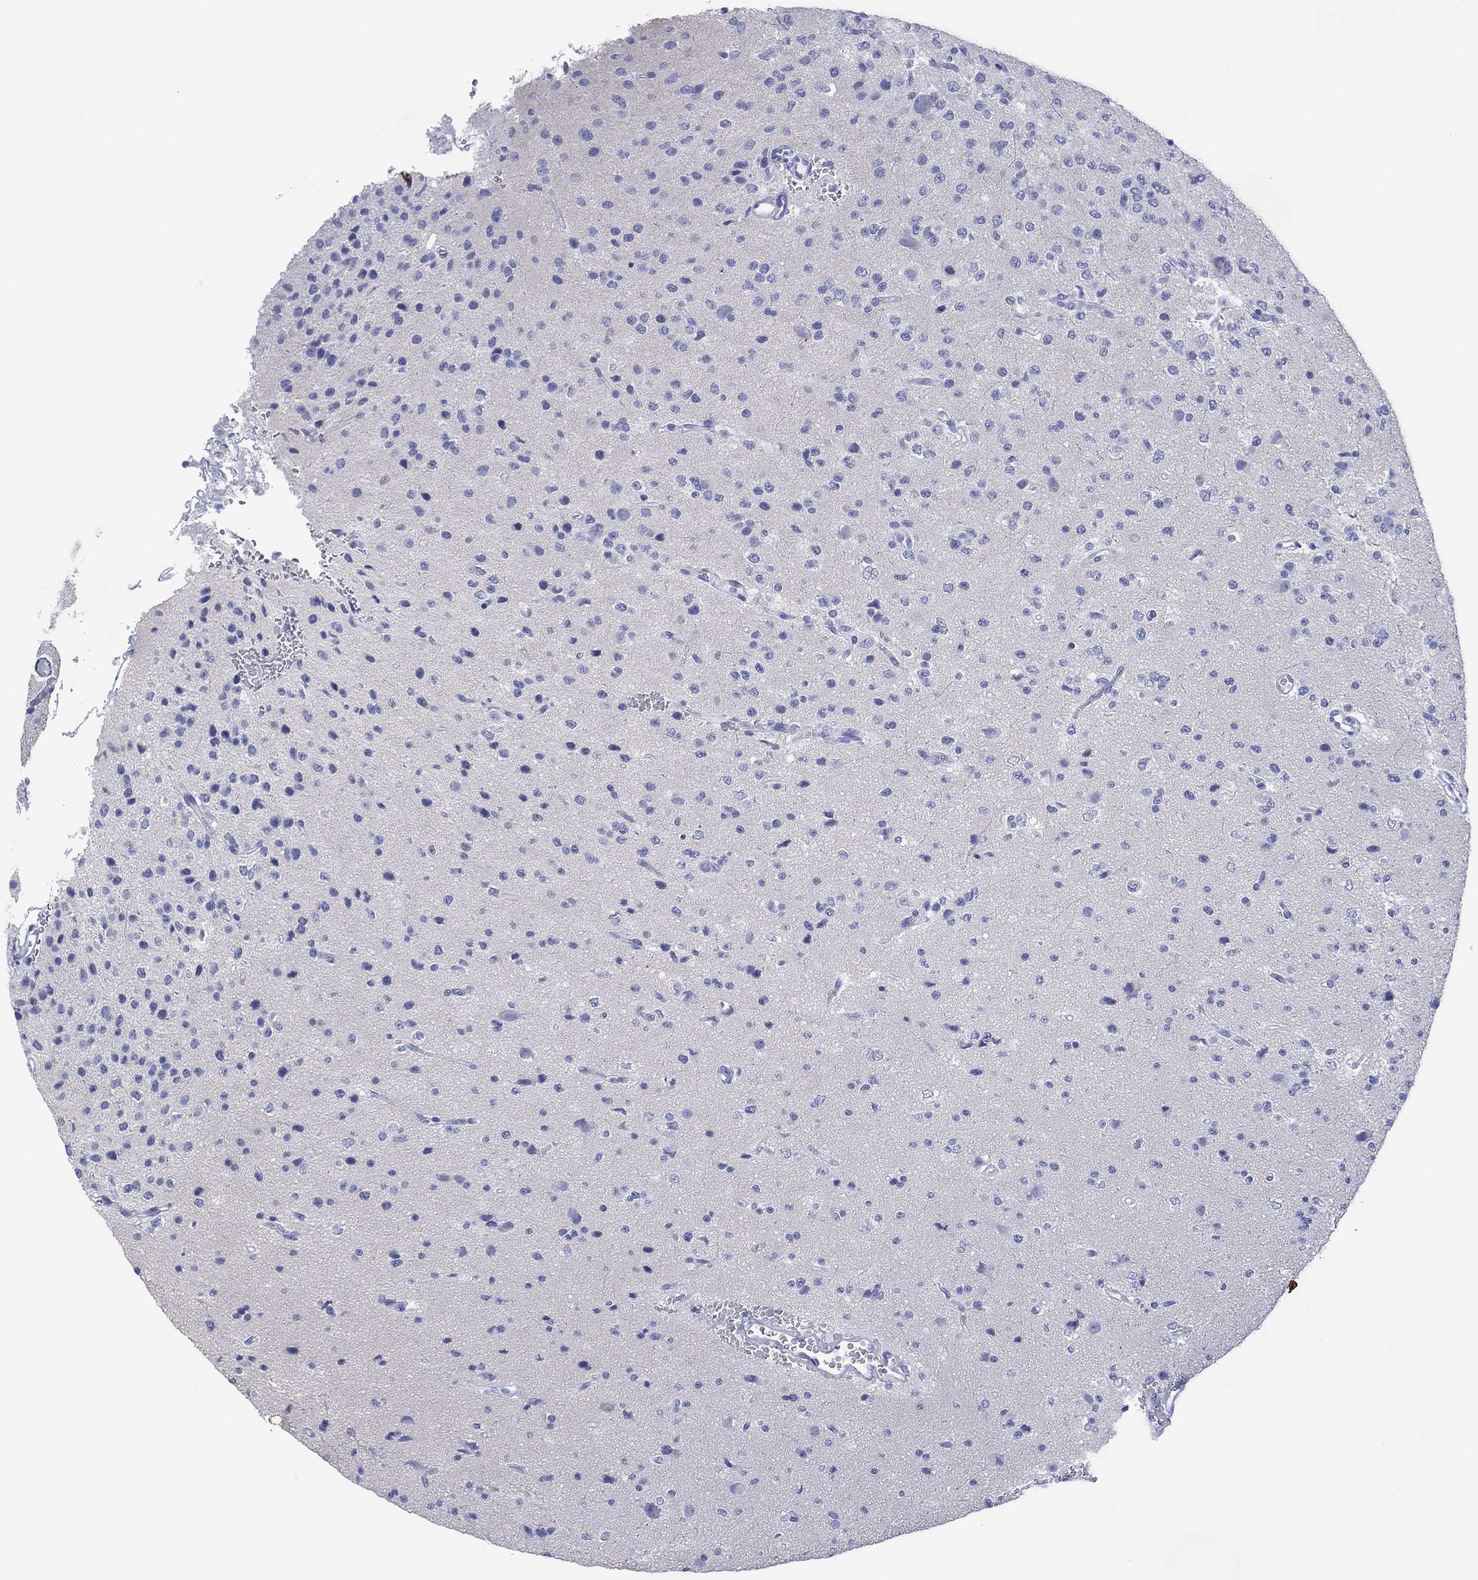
{"staining": {"intensity": "negative", "quantity": "none", "location": "none"}, "tissue": "glioma", "cell_type": "Tumor cells", "image_type": "cancer", "snomed": [{"axis": "morphology", "description": "Glioma, malignant, Low grade"}, {"axis": "topography", "description": "Brain"}], "caption": "Tumor cells are negative for protein expression in human glioma.", "gene": "DSG1", "patient": {"sex": "male", "age": 41}}